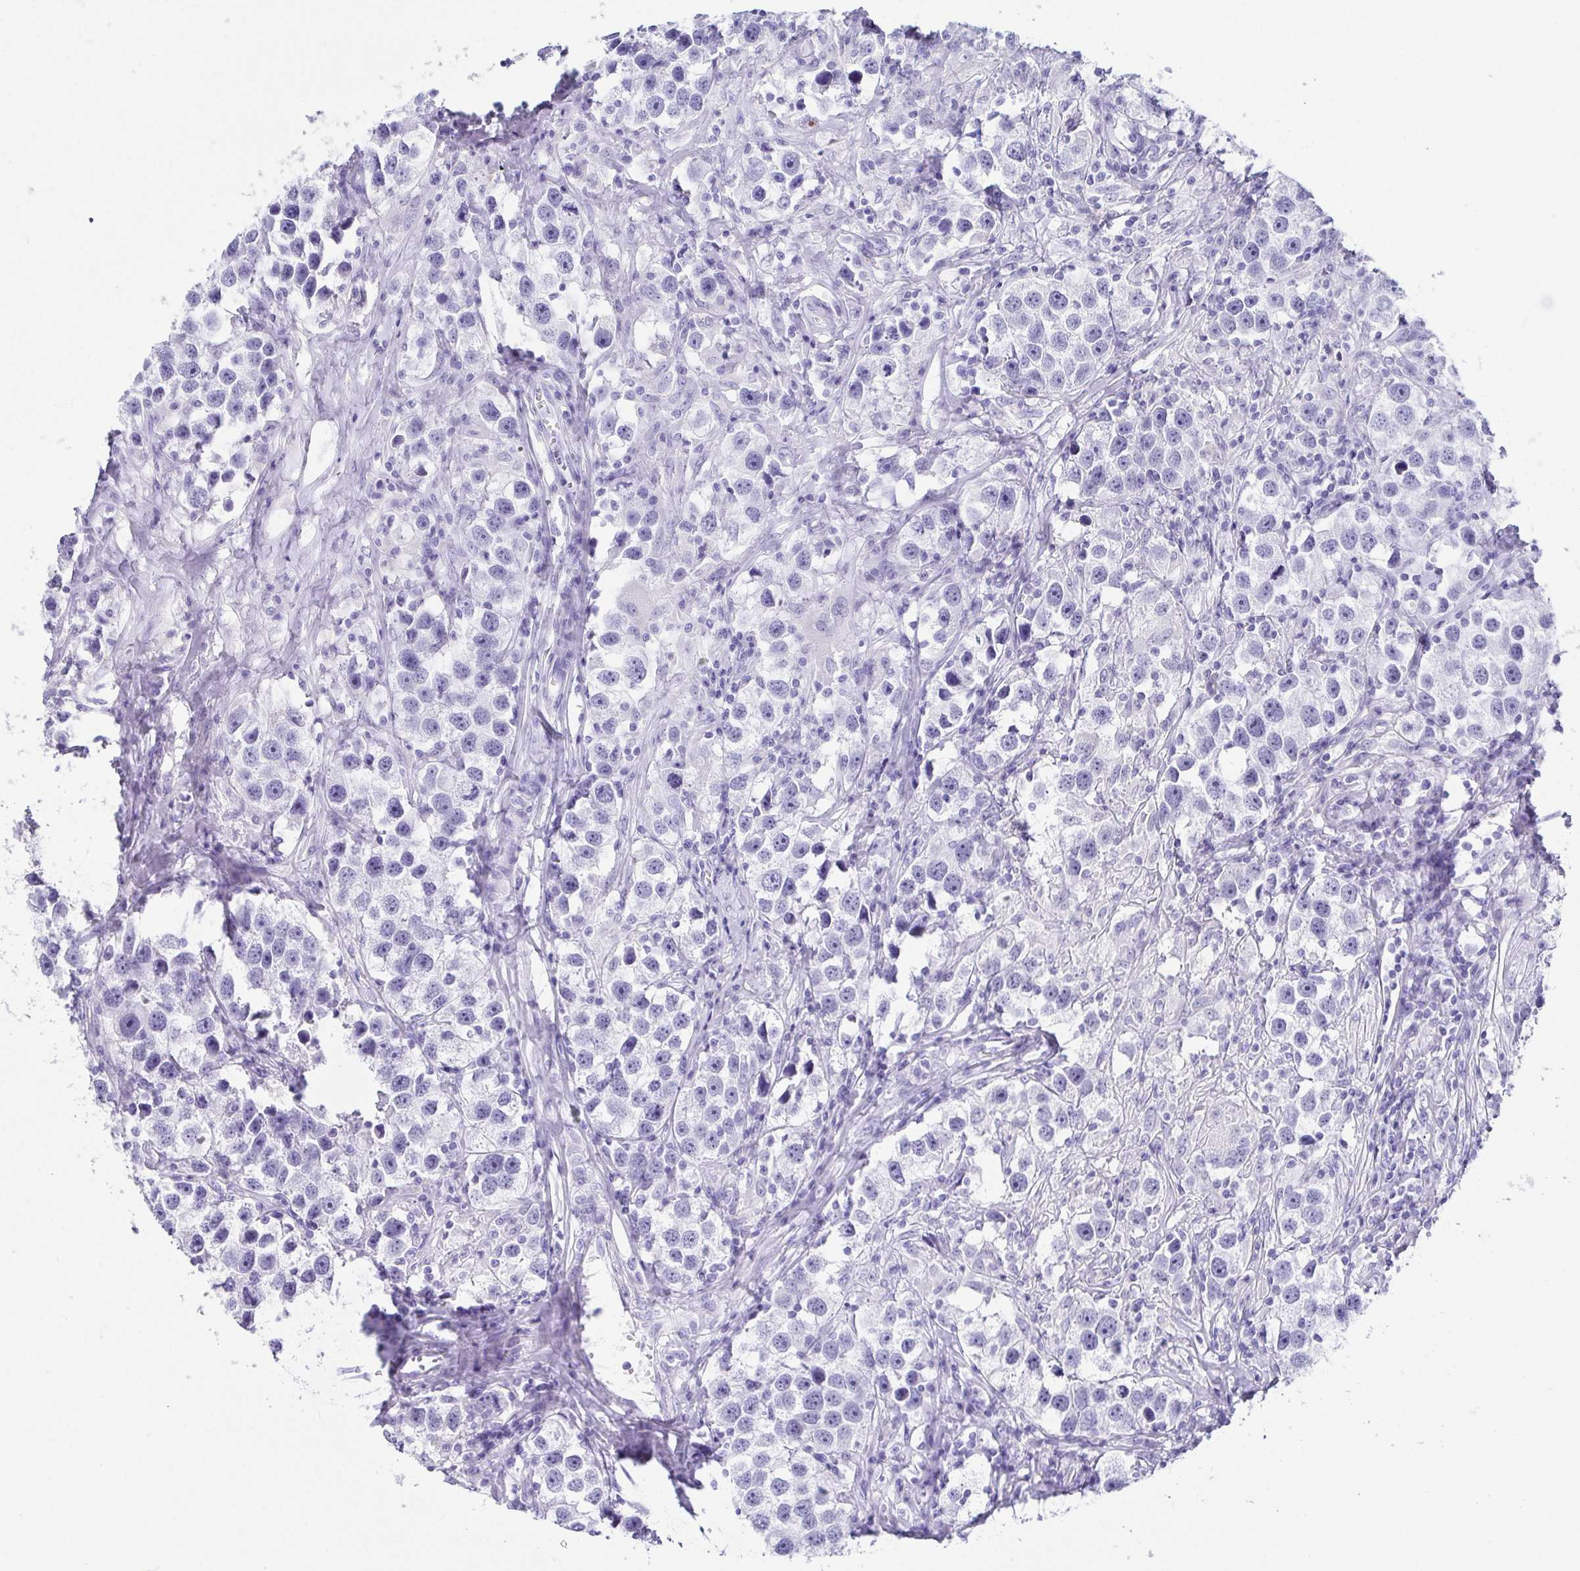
{"staining": {"intensity": "negative", "quantity": "none", "location": "none"}, "tissue": "testis cancer", "cell_type": "Tumor cells", "image_type": "cancer", "snomed": [{"axis": "morphology", "description": "Seminoma, NOS"}, {"axis": "topography", "description": "Testis"}], "caption": "An image of human testis cancer (seminoma) is negative for staining in tumor cells.", "gene": "CD164L2", "patient": {"sex": "male", "age": 49}}